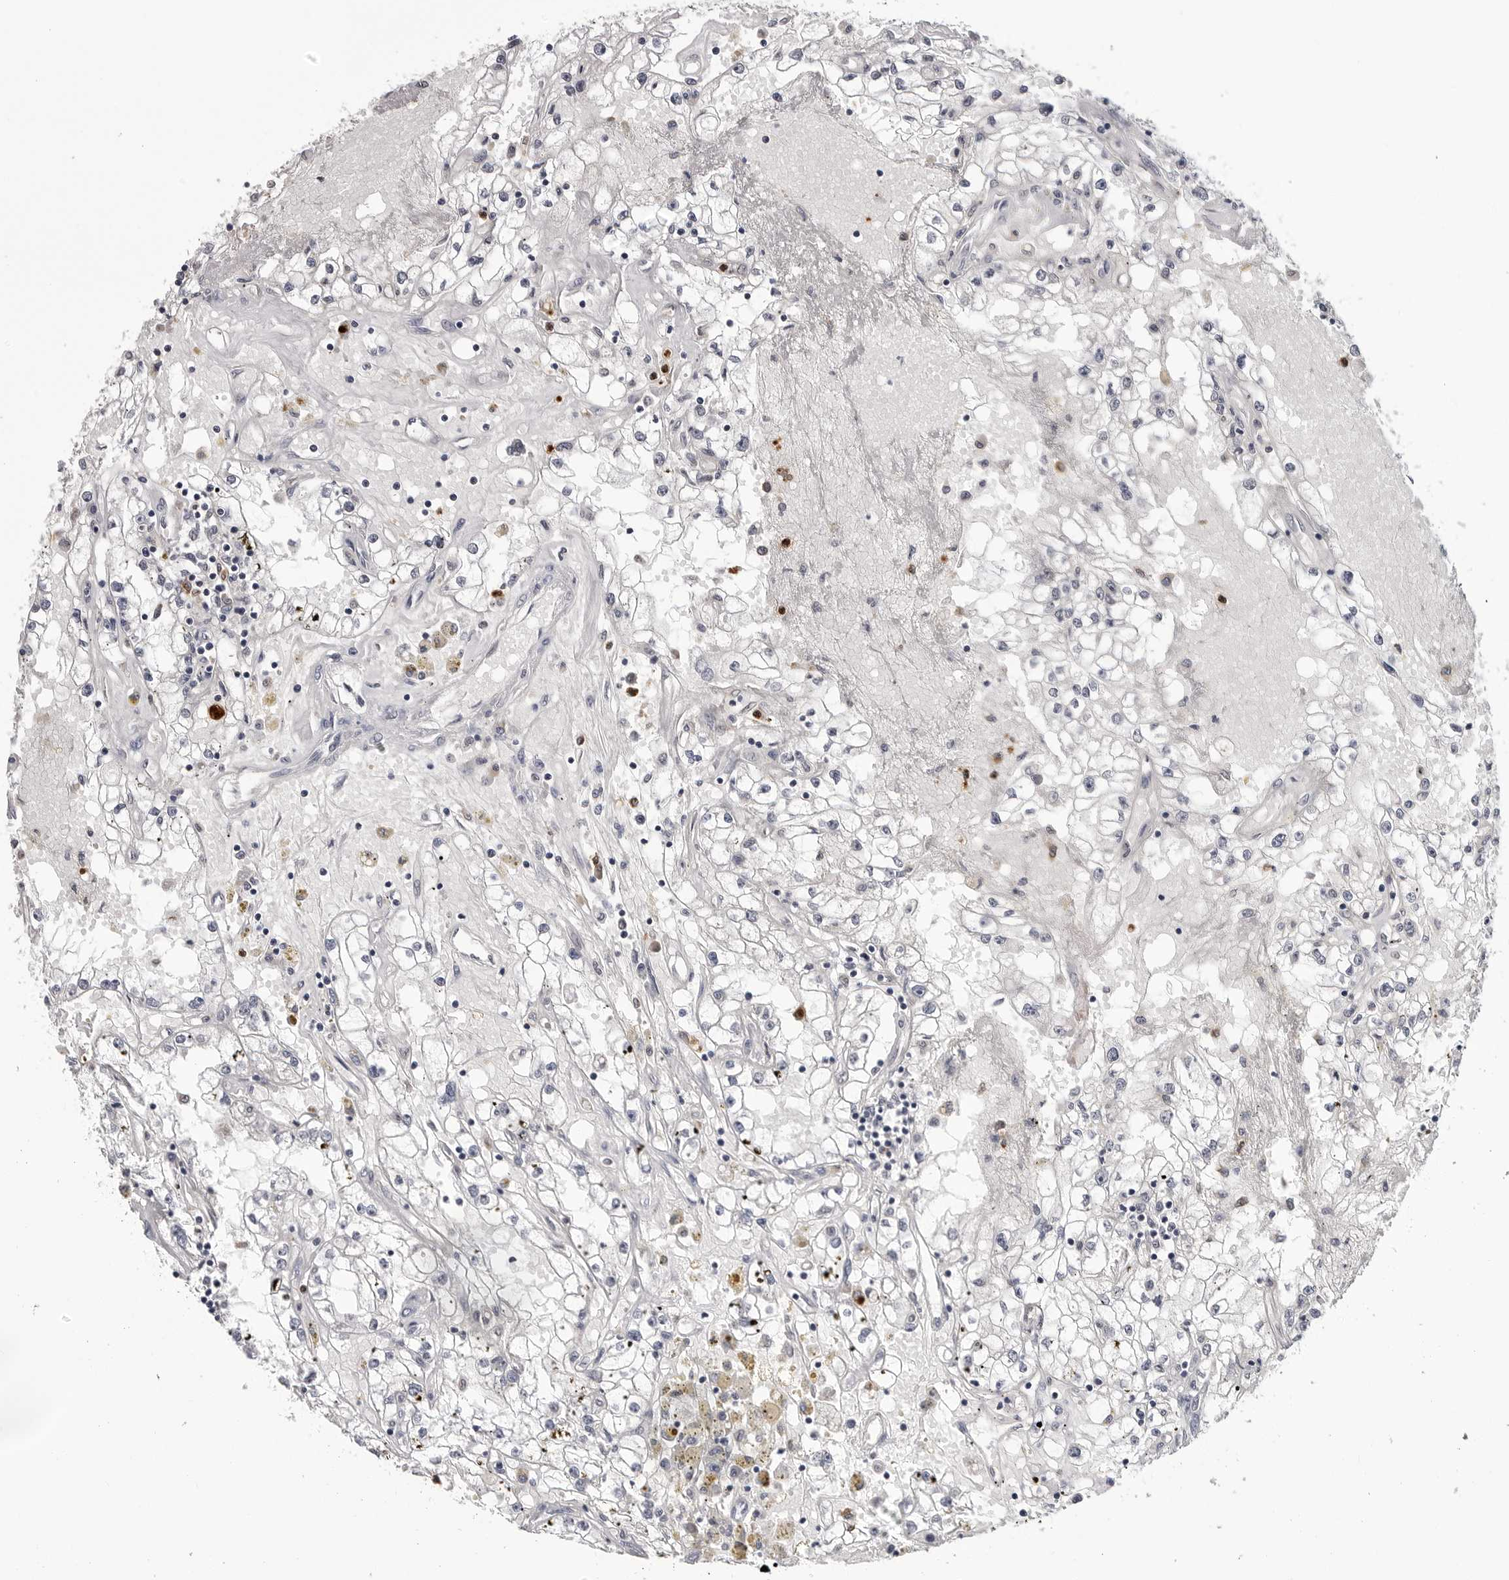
{"staining": {"intensity": "negative", "quantity": "none", "location": "none"}, "tissue": "renal cancer", "cell_type": "Tumor cells", "image_type": "cancer", "snomed": [{"axis": "morphology", "description": "Adenocarcinoma, NOS"}, {"axis": "topography", "description": "Kidney"}], "caption": "This is an immunohistochemistry (IHC) image of human renal cancer (adenocarcinoma). There is no staining in tumor cells.", "gene": "TRMT13", "patient": {"sex": "male", "age": 56}}